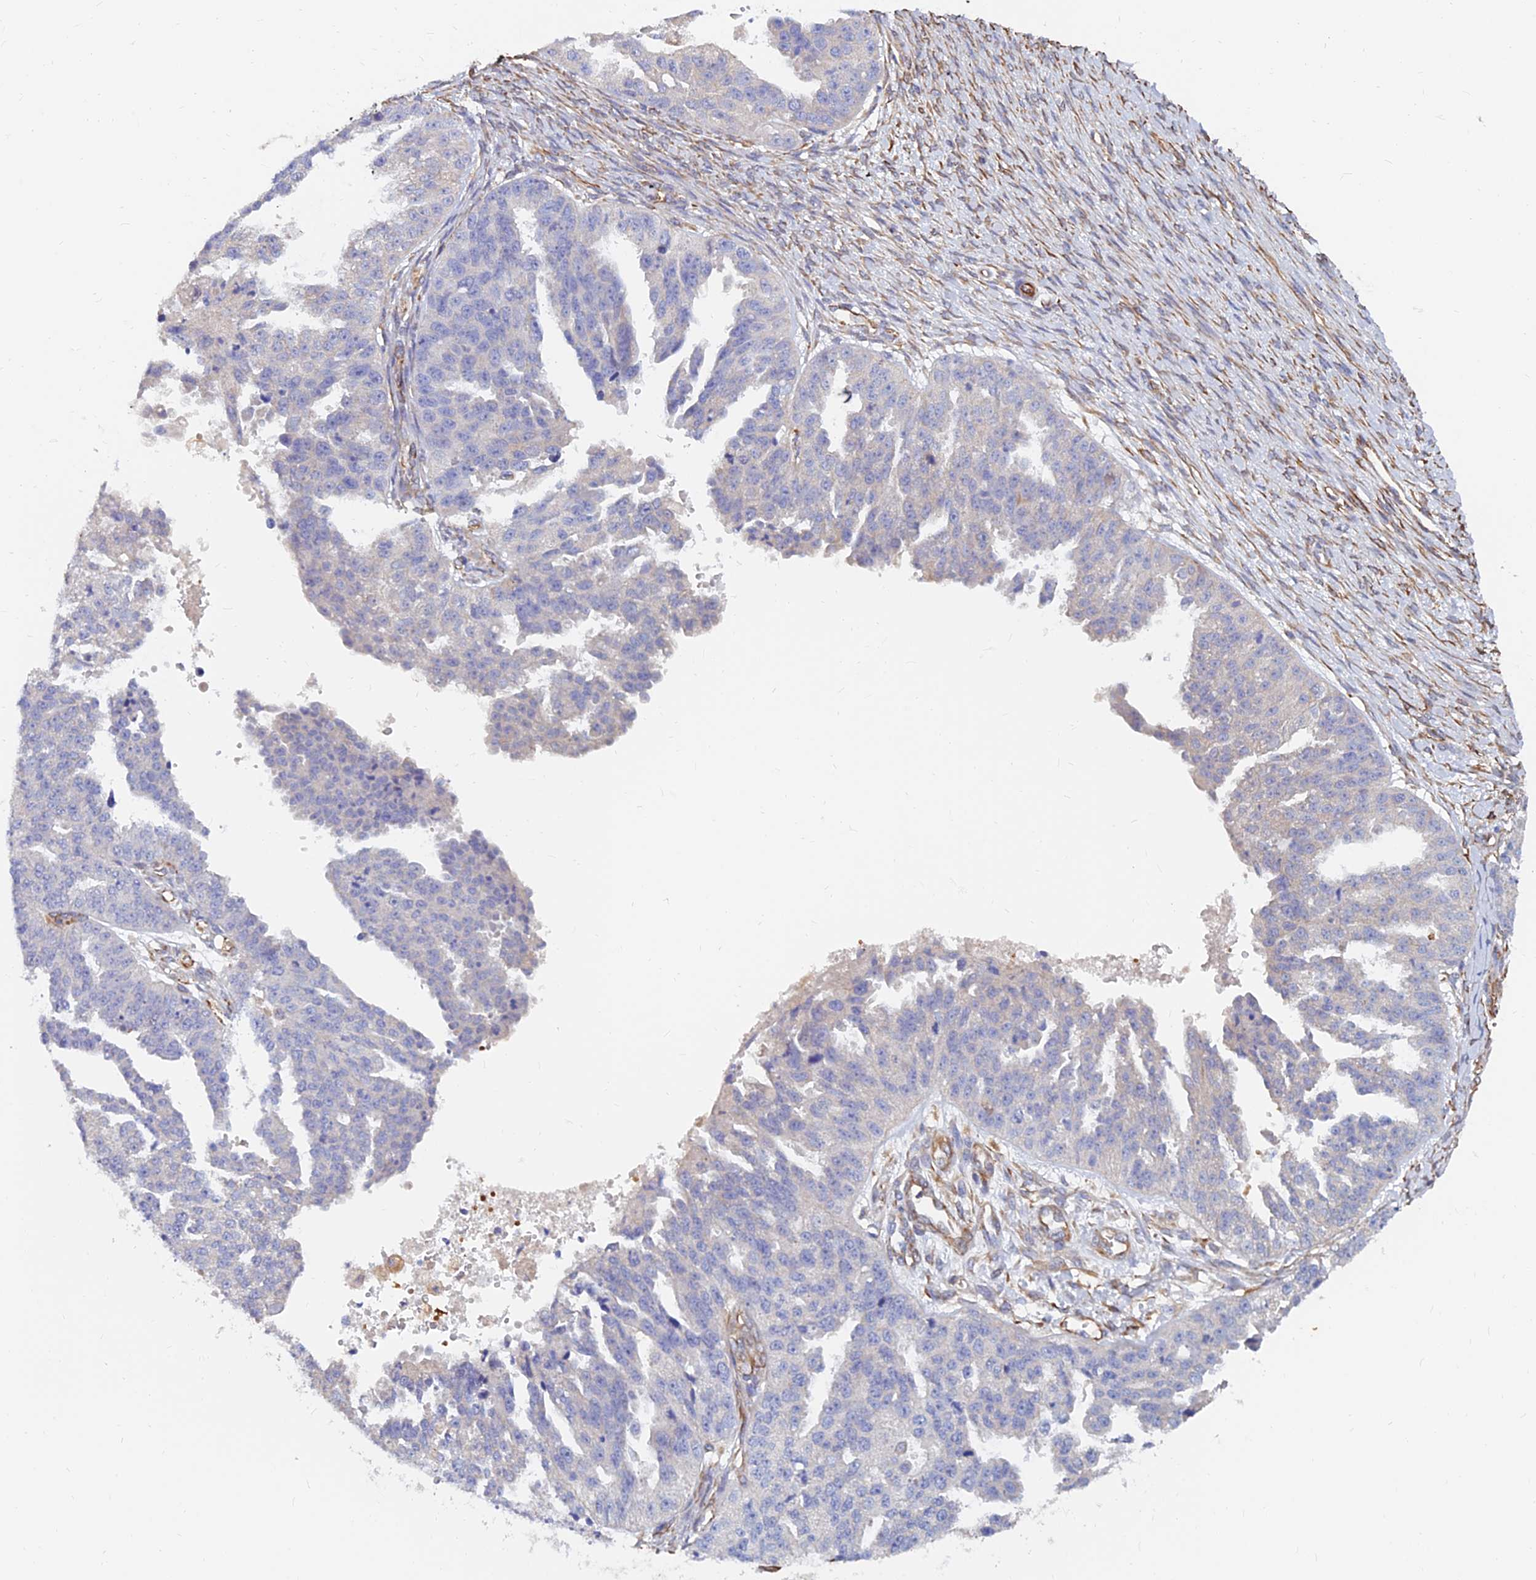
{"staining": {"intensity": "negative", "quantity": "none", "location": "none"}, "tissue": "ovarian cancer", "cell_type": "Tumor cells", "image_type": "cancer", "snomed": [{"axis": "morphology", "description": "Cystadenocarcinoma, serous, NOS"}, {"axis": "topography", "description": "Ovary"}], "caption": "High power microscopy histopathology image of an IHC image of serous cystadenocarcinoma (ovarian), revealing no significant staining in tumor cells.", "gene": "CDK18", "patient": {"sex": "female", "age": 58}}